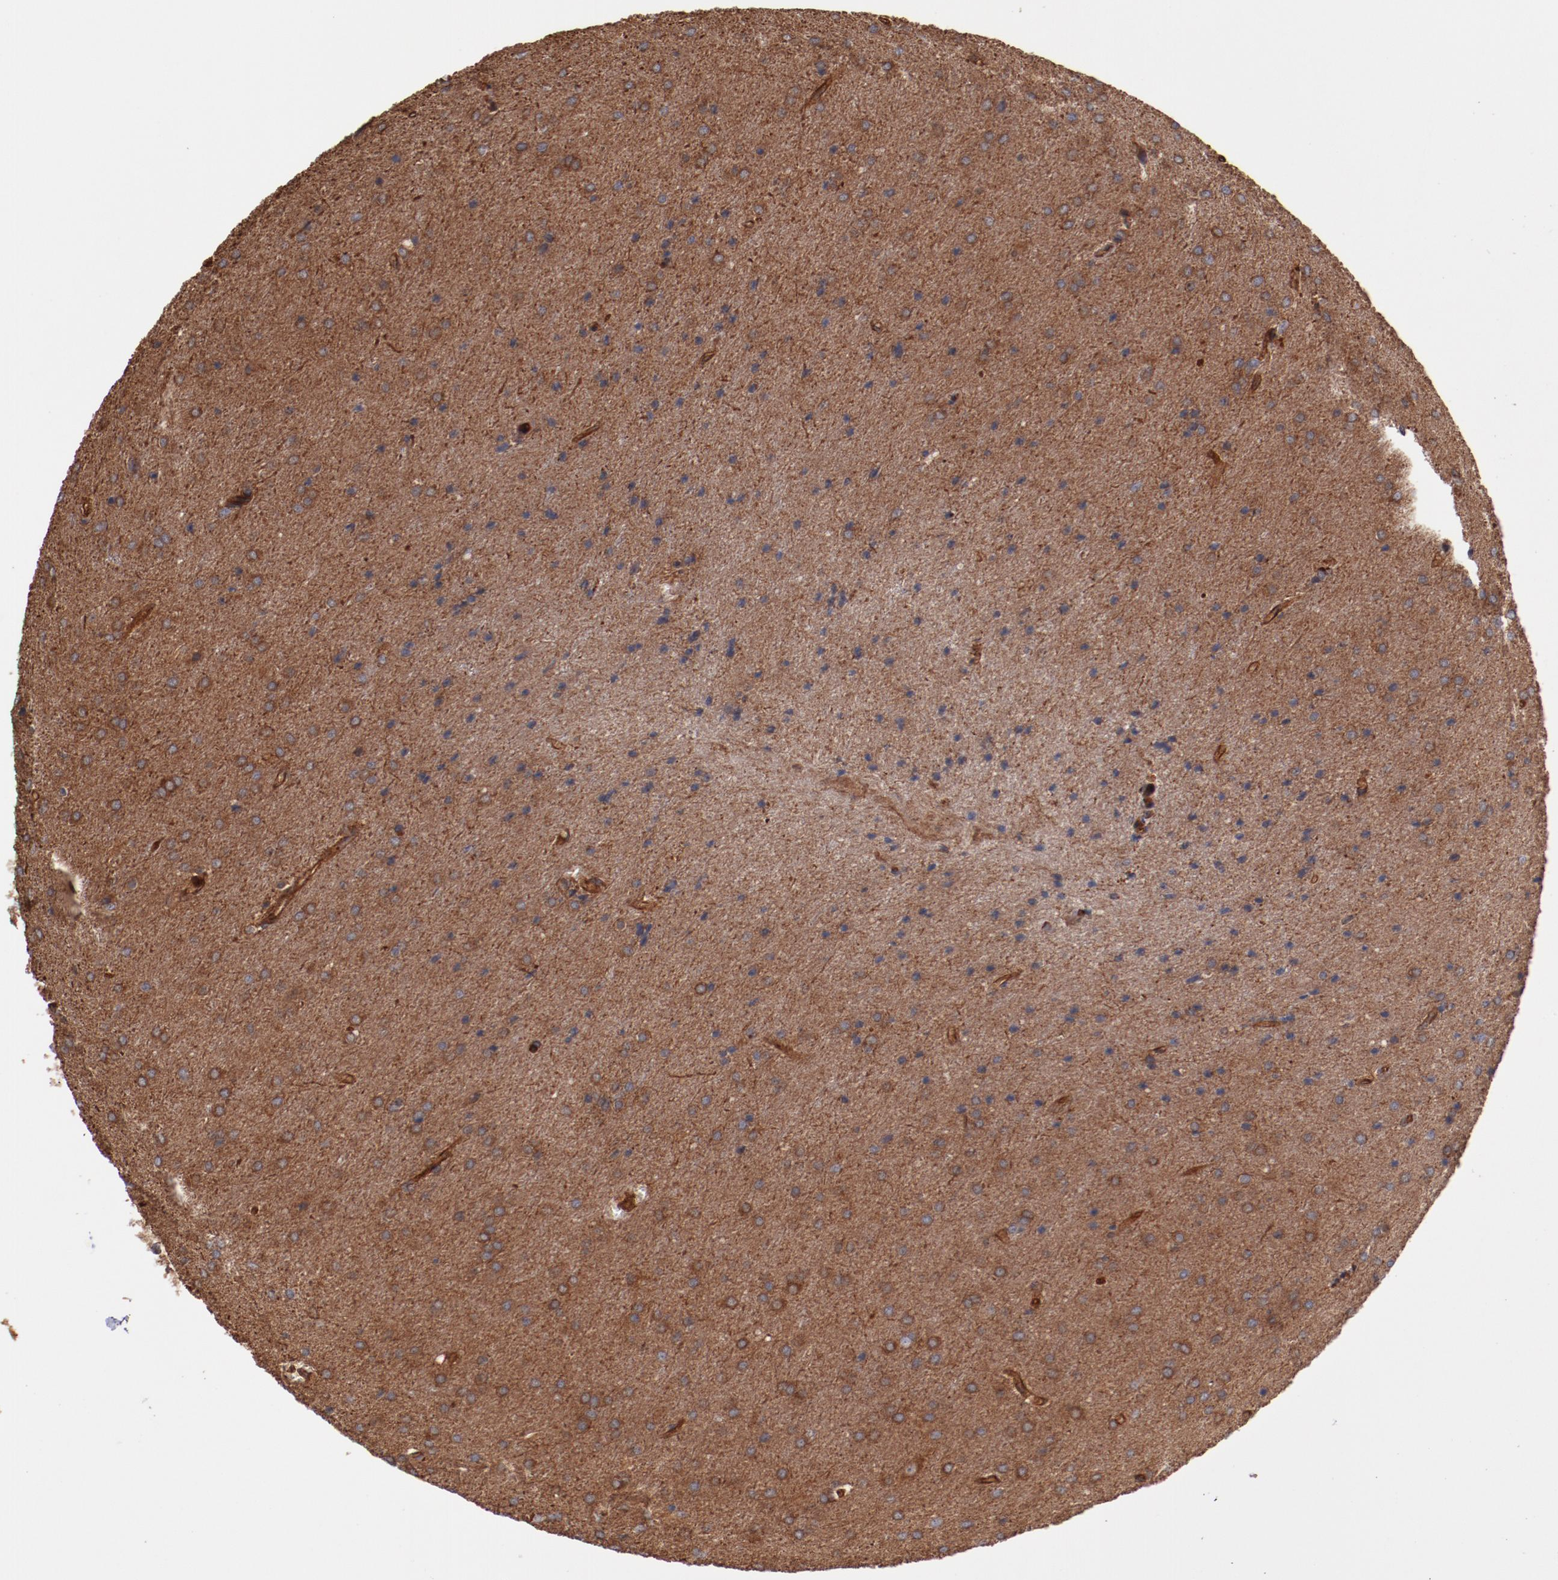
{"staining": {"intensity": "strong", "quantity": ">75%", "location": "cytoplasmic/membranous"}, "tissue": "glioma", "cell_type": "Tumor cells", "image_type": "cancer", "snomed": [{"axis": "morphology", "description": "Glioma, malignant, Low grade"}, {"axis": "topography", "description": "Brain"}], "caption": "This histopathology image exhibits immunohistochemistry staining of malignant glioma (low-grade), with high strong cytoplasmic/membranous staining in approximately >75% of tumor cells.", "gene": "TMOD3", "patient": {"sex": "female", "age": 32}}